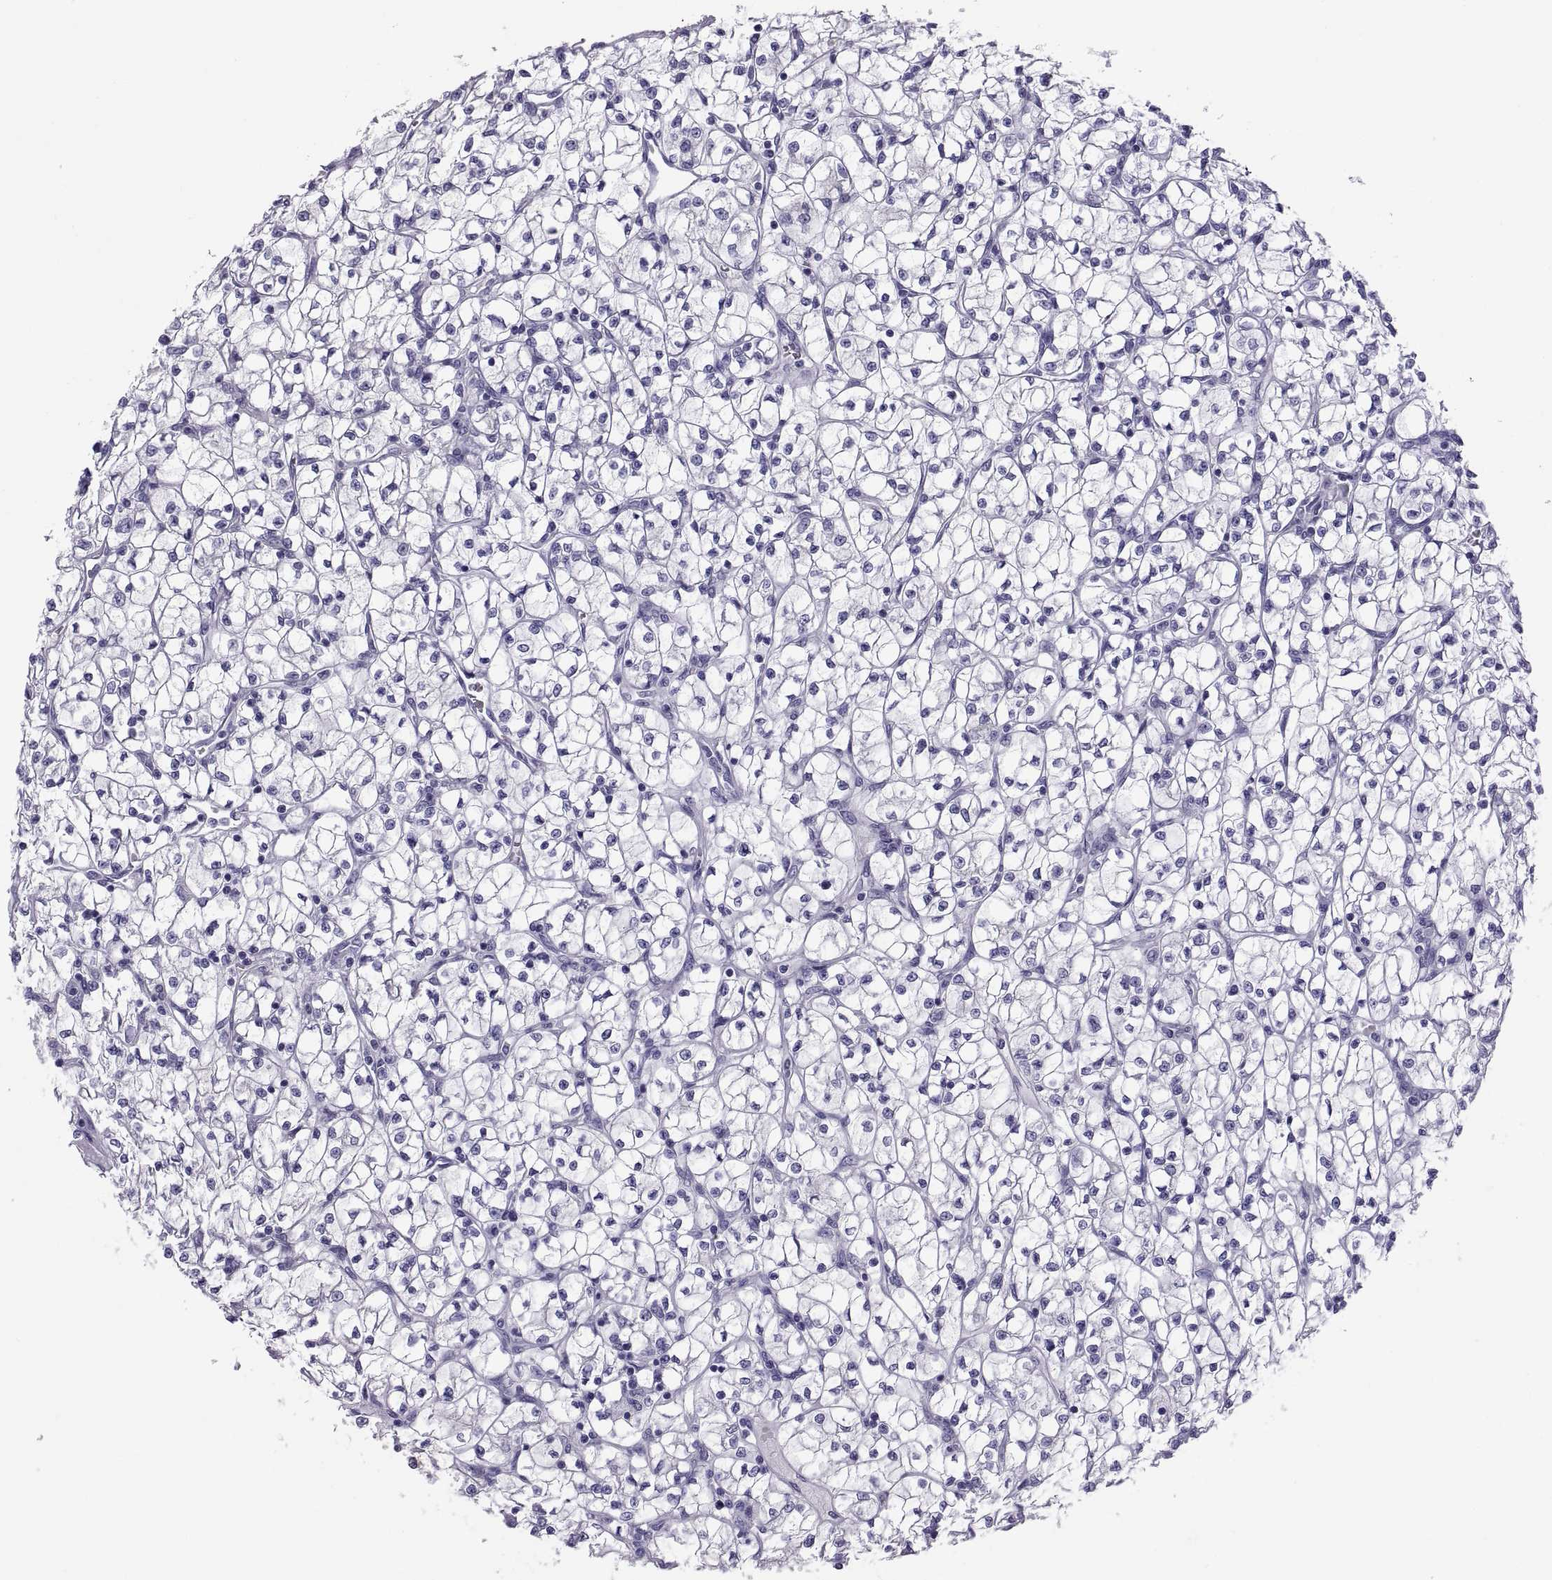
{"staining": {"intensity": "negative", "quantity": "none", "location": "none"}, "tissue": "renal cancer", "cell_type": "Tumor cells", "image_type": "cancer", "snomed": [{"axis": "morphology", "description": "Adenocarcinoma, NOS"}, {"axis": "topography", "description": "Kidney"}], "caption": "A high-resolution photomicrograph shows immunohistochemistry staining of renal cancer, which exhibits no significant positivity in tumor cells.", "gene": "RNASE12", "patient": {"sex": "female", "age": 64}}